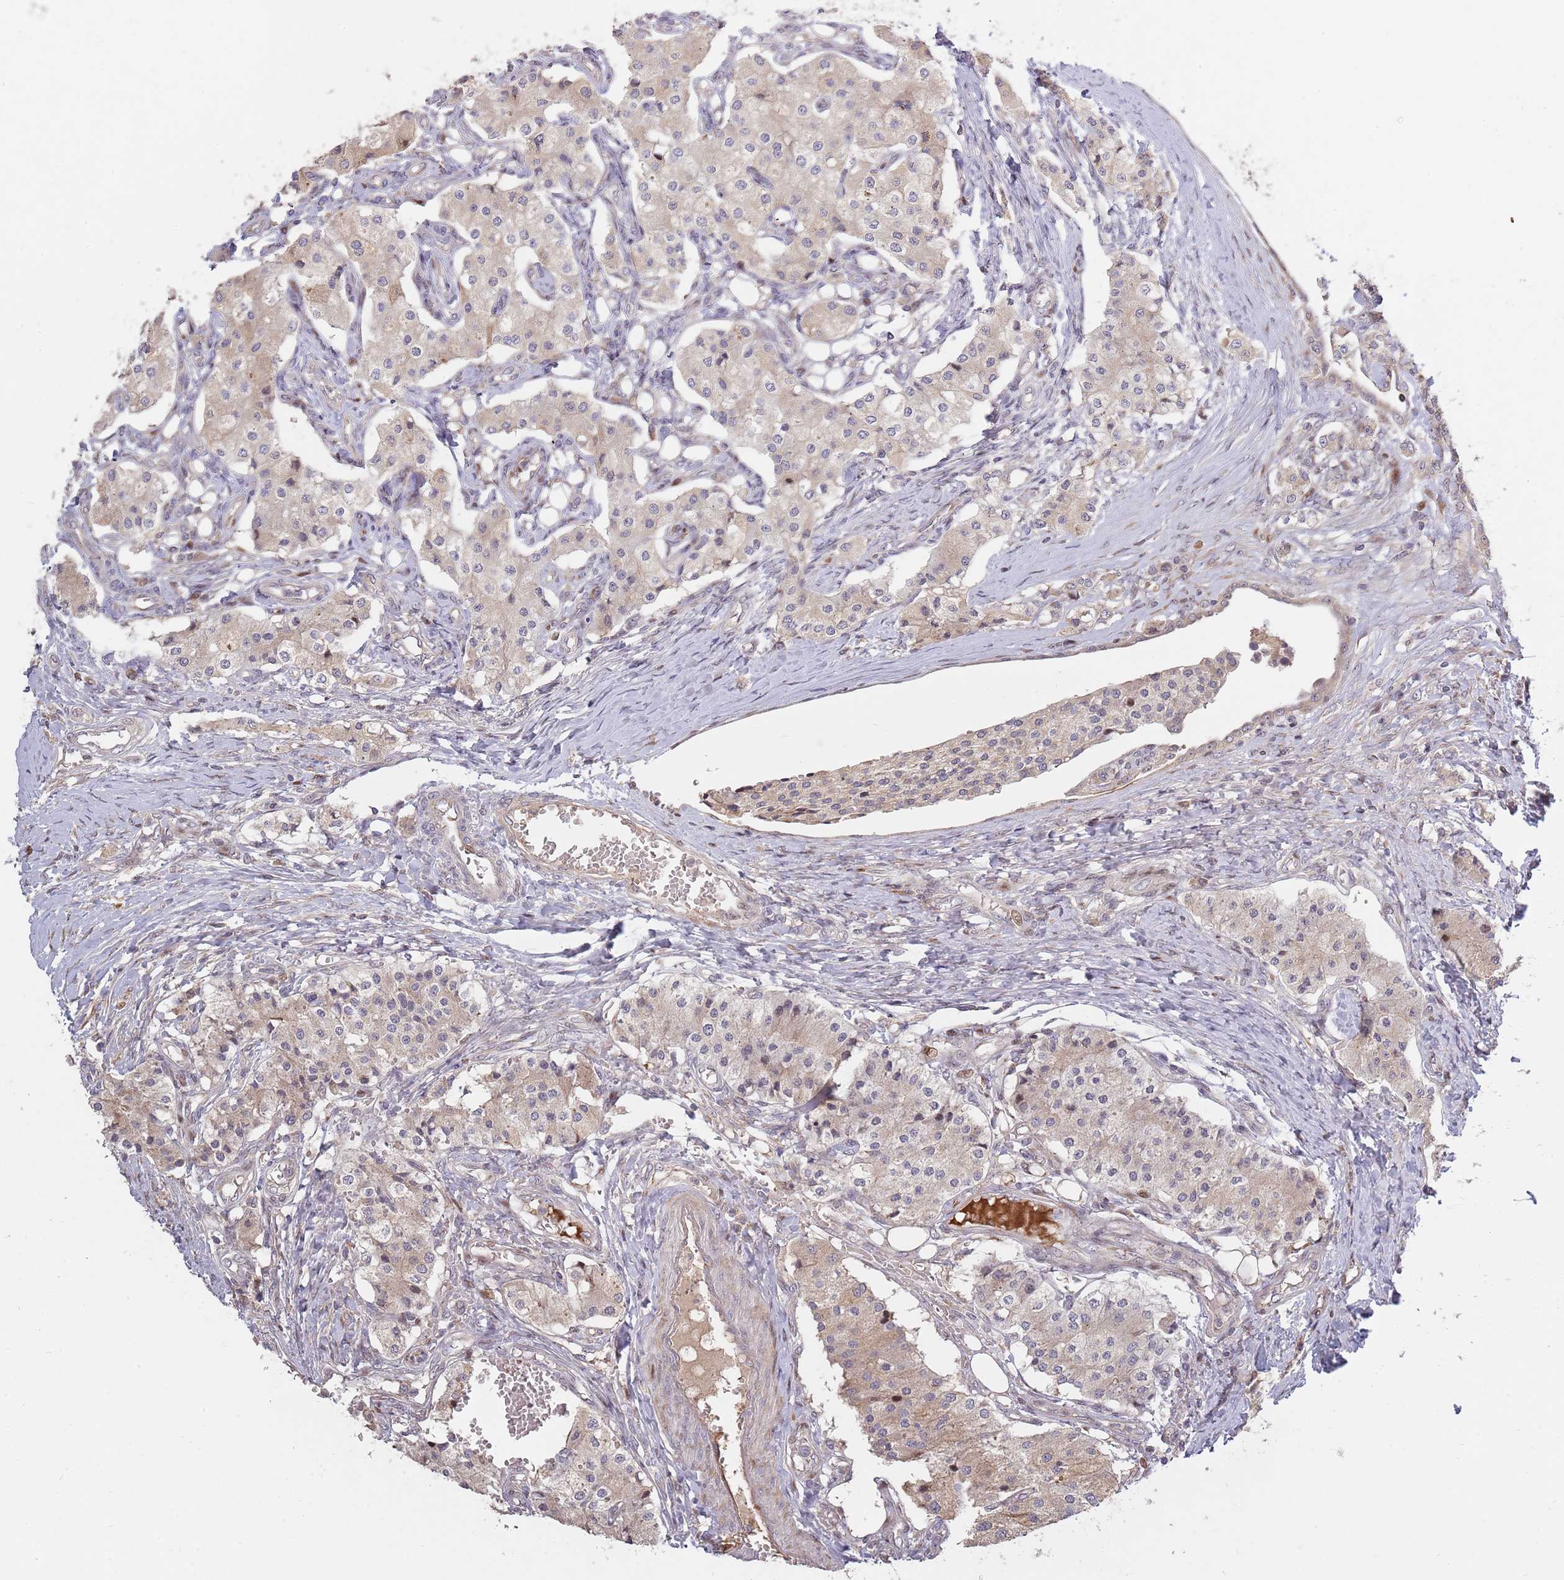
{"staining": {"intensity": "weak", "quantity": "<25%", "location": "cytoplasmic/membranous"}, "tissue": "carcinoid", "cell_type": "Tumor cells", "image_type": "cancer", "snomed": [{"axis": "morphology", "description": "Carcinoid, malignant, NOS"}, {"axis": "topography", "description": "Colon"}], "caption": "This is a image of immunohistochemistry (IHC) staining of malignant carcinoid, which shows no positivity in tumor cells.", "gene": "SYNDIG1L", "patient": {"sex": "female", "age": 52}}